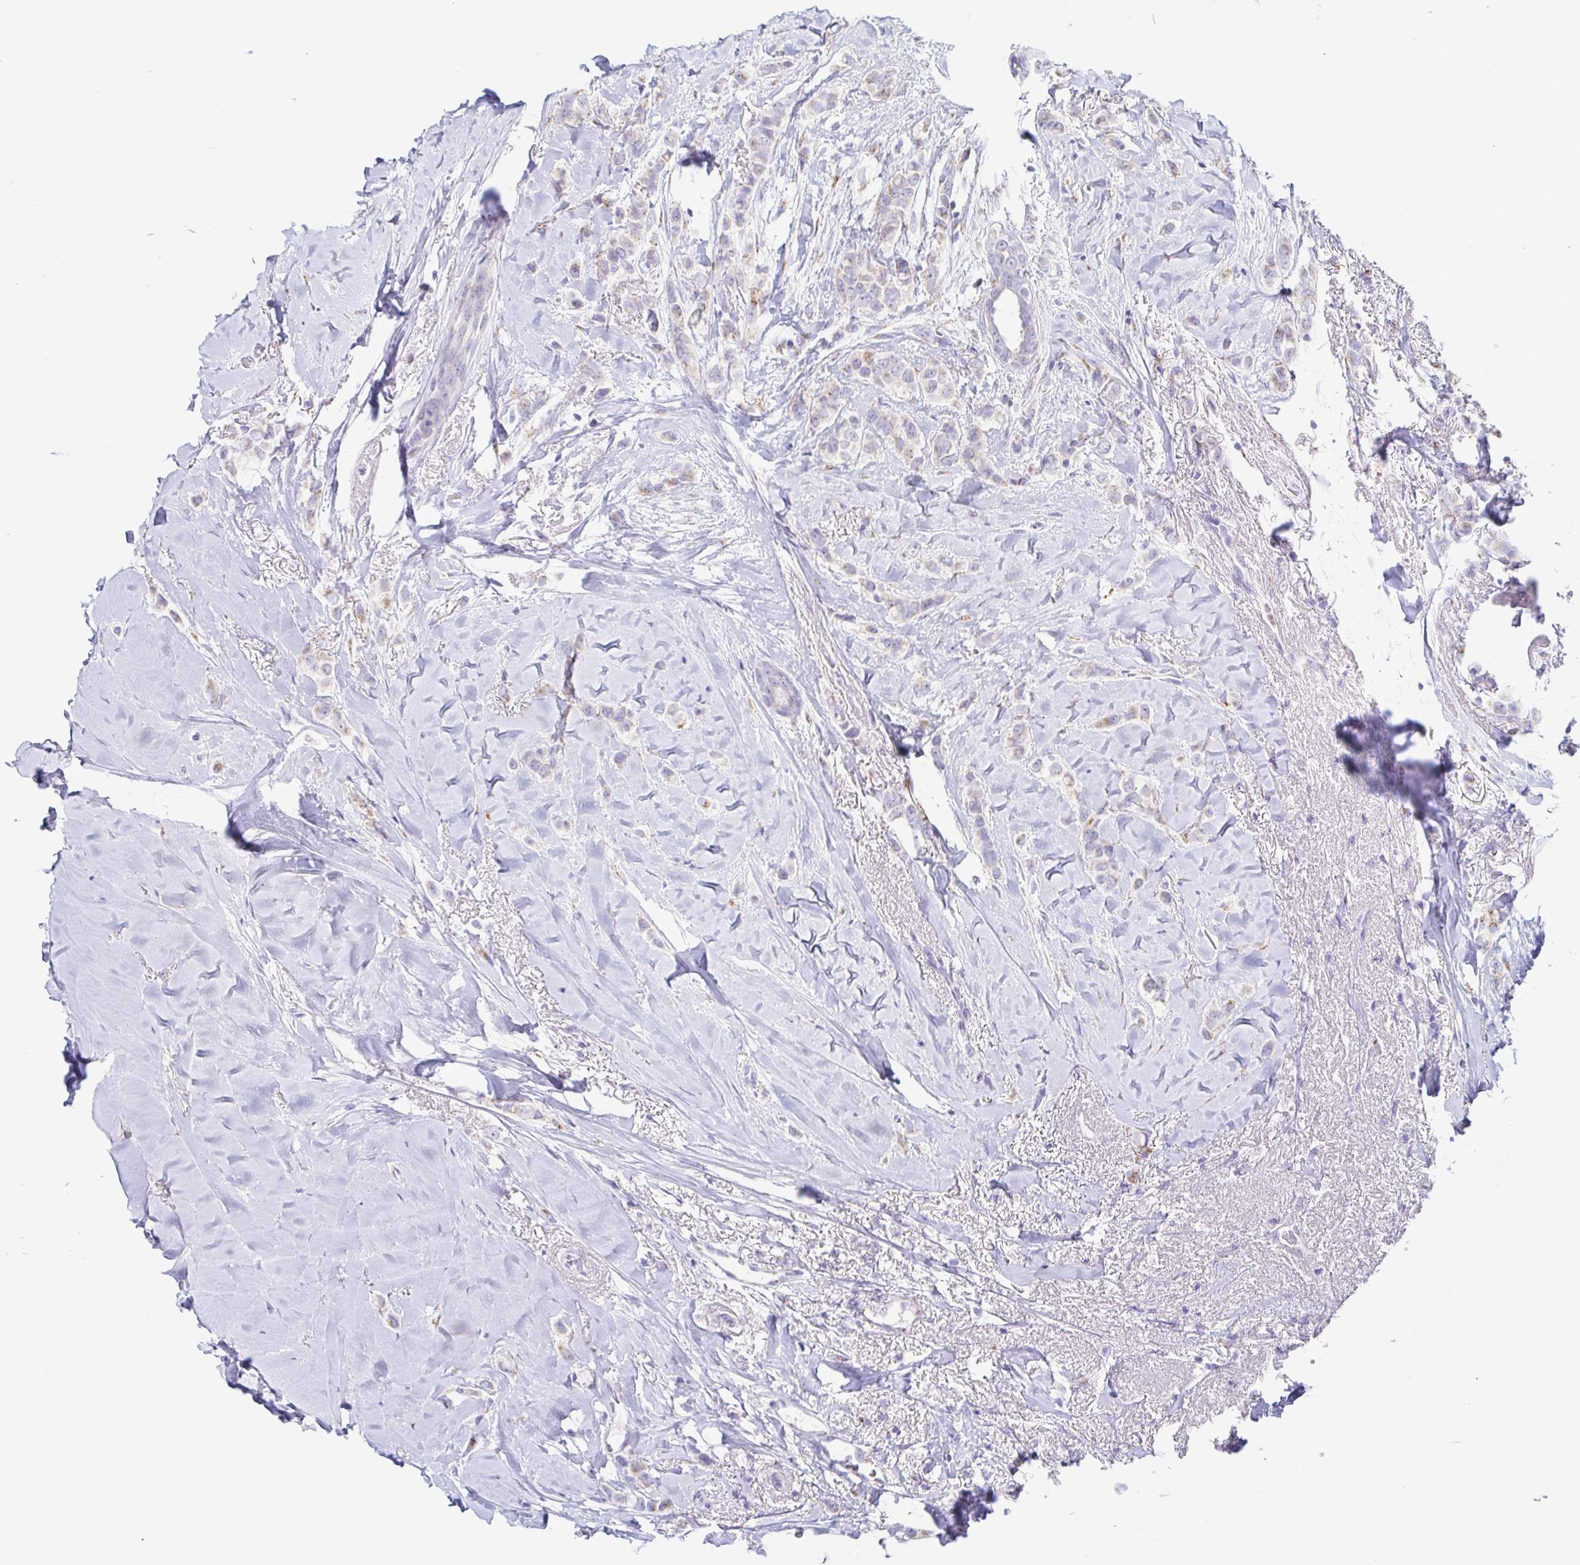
{"staining": {"intensity": "negative", "quantity": "none", "location": "none"}, "tissue": "breast cancer", "cell_type": "Tumor cells", "image_type": "cancer", "snomed": [{"axis": "morphology", "description": "Lobular carcinoma"}, {"axis": "topography", "description": "Breast"}], "caption": "Tumor cells show no significant staining in breast cancer. (DAB (3,3'-diaminobenzidine) IHC visualized using brightfield microscopy, high magnification).", "gene": "AZU1", "patient": {"sex": "female", "age": 66}}